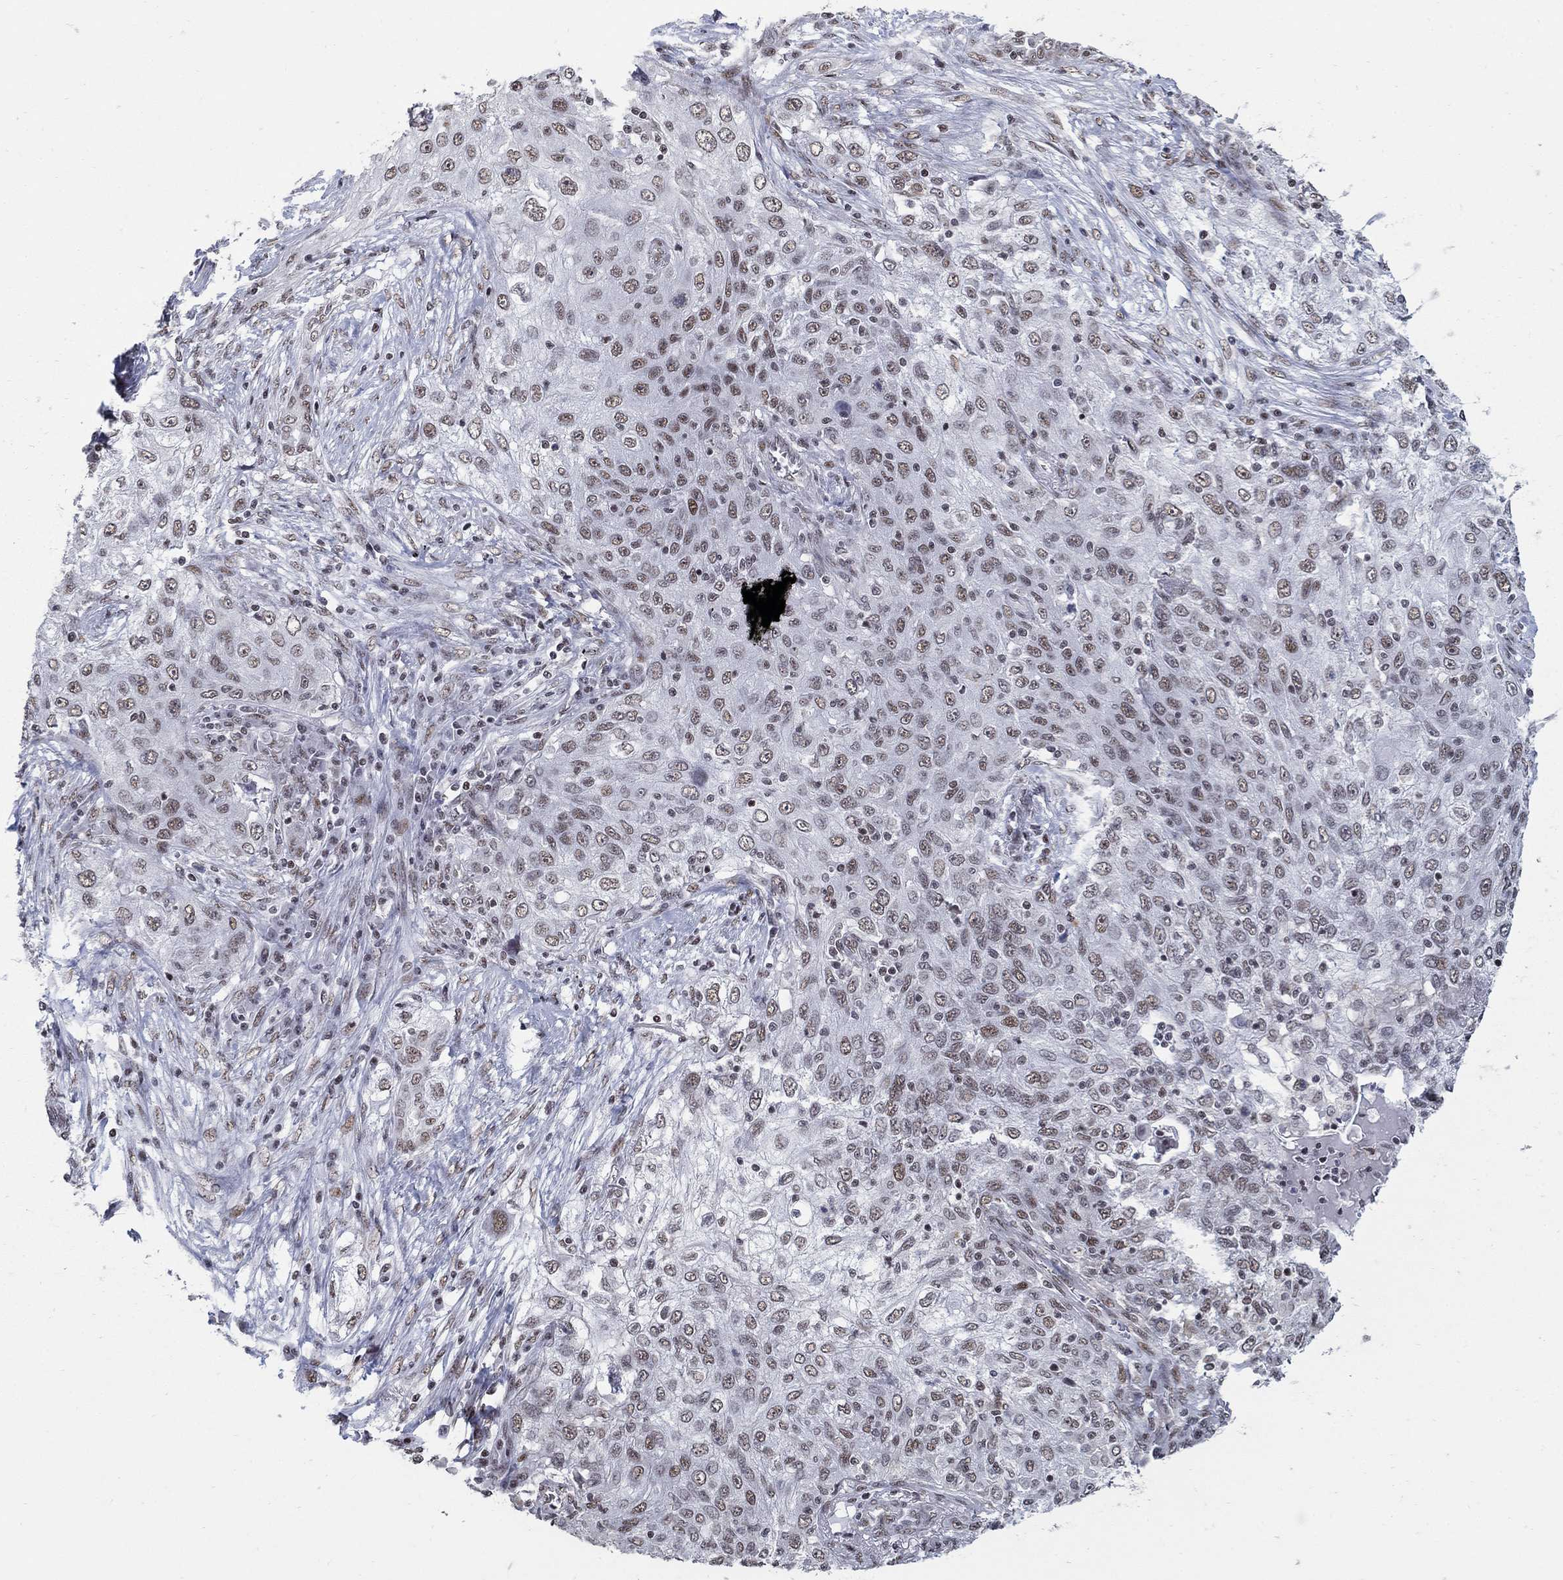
{"staining": {"intensity": "moderate", "quantity": "25%-75%", "location": "nuclear"}, "tissue": "lung cancer", "cell_type": "Tumor cells", "image_type": "cancer", "snomed": [{"axis": "morphology", "description": "Squamous cell carcinoma, NOS"}, {"axis": "topography", "description": "Lung"}], "caption": "Tumor cells exhibit medium levels of moderate nuclear expression in approximately 25%-75% of cells in lung cancer (squamous cell carcinoma). Using DAB (3,3'-diaminobenzidine) (brown) and hematoxylin (blue) stains, captured at high magnification using brightfield microscopy.", "gene": "PNISR", "patient": {"sex": "female", "age": 69}}